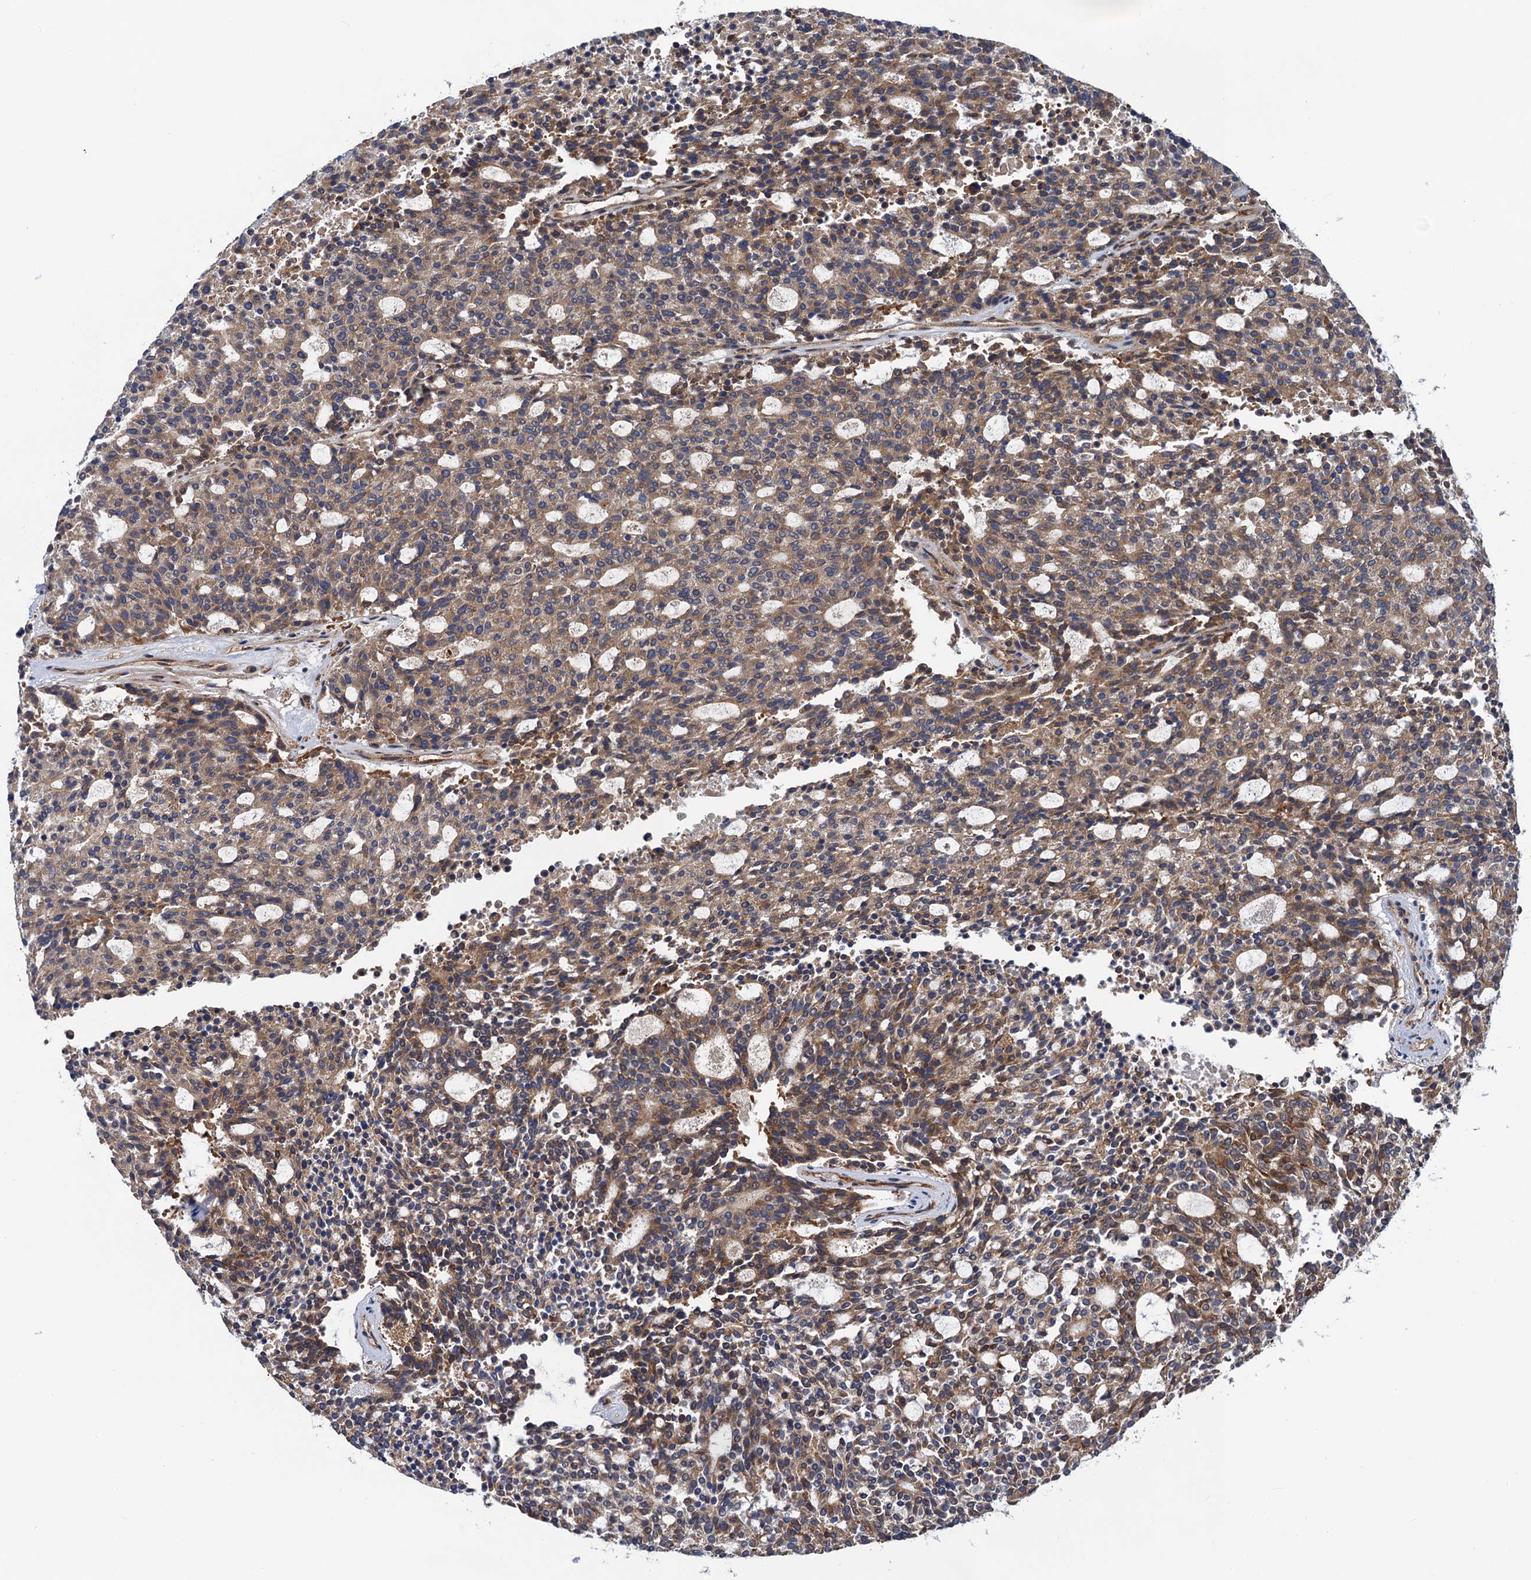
{"staining": {"intensity": "moderate", "quantity": ">75%", "location": "cytoplasmic/membranous"}, "tissue": "carcinoid", "cell_type": "Tumor cells", "image_type": "cancer", "snomed": [{"axis": "morphology", "description": "Carcinoid, malignant, NOS"}, {"axis": "topography", "description": "Pancreas"}], "caption": "A brown stain shows moderate cytoplasmic/membranous positivity of a protein in human carcinoid (malignant) tumor cells.", "gene": "PGLS", "patient": {"sex": "female", "age": 54}}